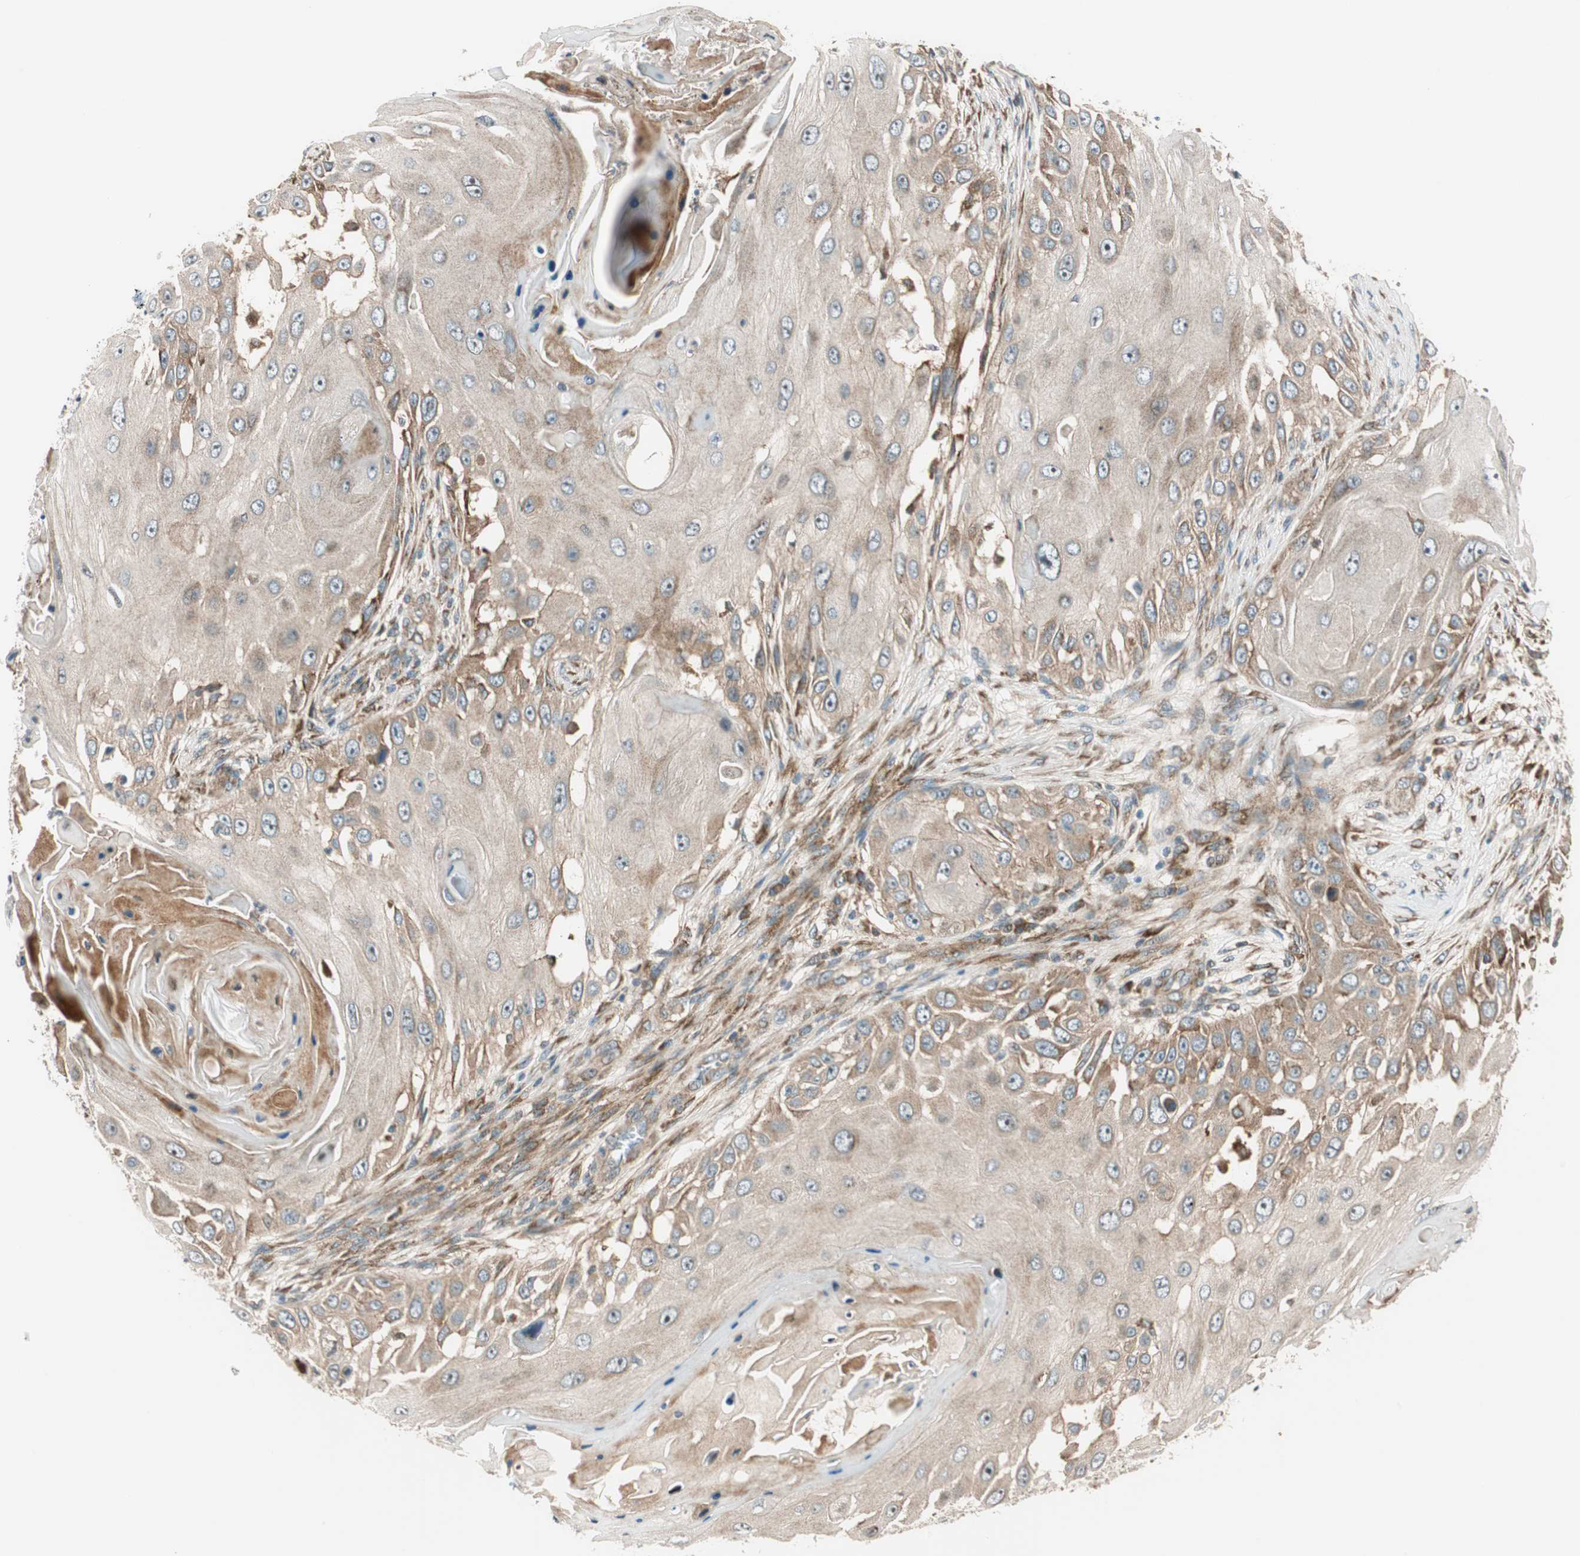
{"staining": {"intensity": "weak", "quantity": ">75%", "location": "cytoplasmic/membranous"}, "tissue": "skin cancer", "cell_type": "Tumor cells", "image_type": "cancer", "snomed": [{"axis": "morphology", "description": "Squamous cell carcinoma, NOS"}, {"axis": "topography", "description": "Skin"}], "caption": "A histopathology image of human skin squamous cell carcinoma stained for a protein shows weak cytoplasmic/membranous brown staining in tumor cells.", "gene": "ABI1", "patient": {"sex": "female", "age": 44}}